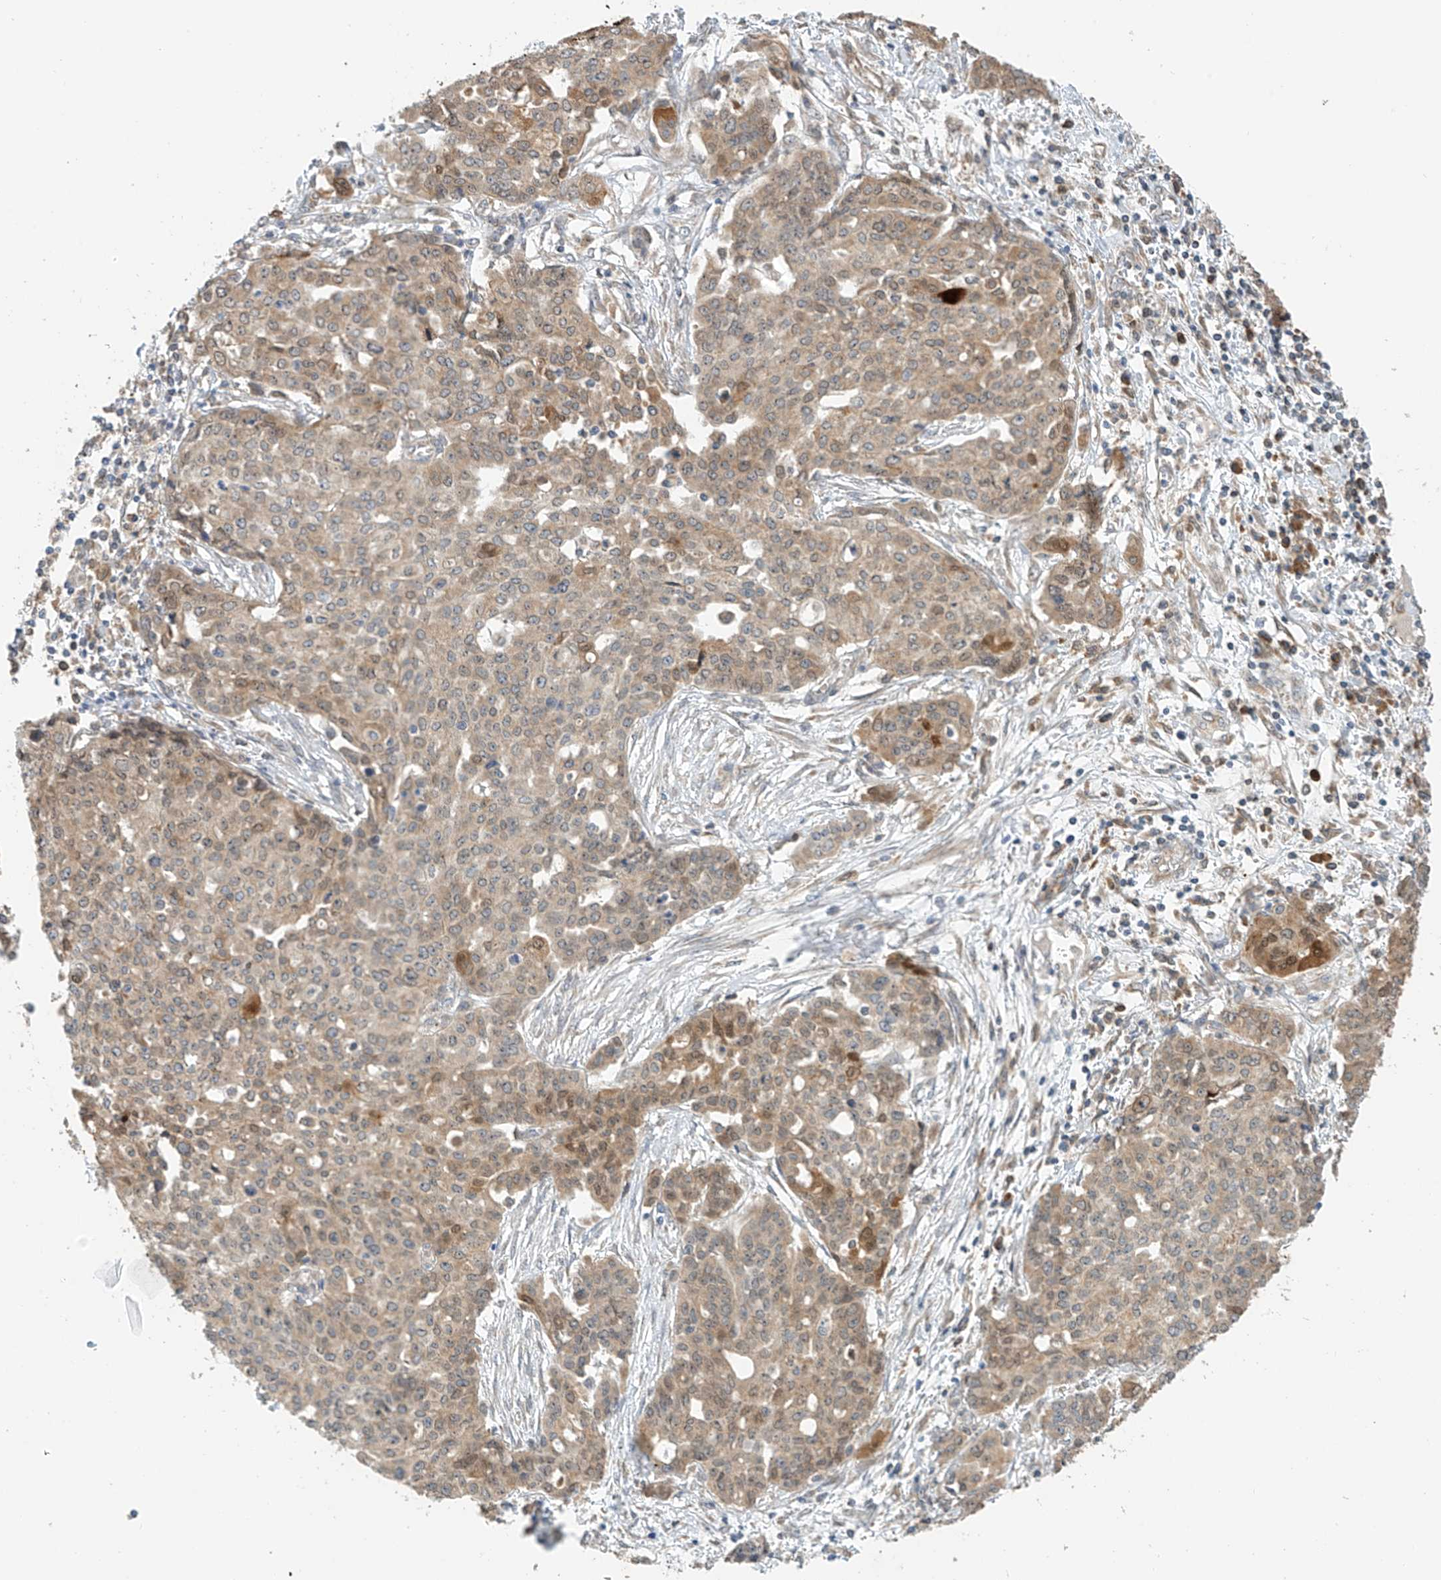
{"staining": {"intensity": "moderate", "quantity": "25%-75%", "location": "cytoplasmic/membranous"}, "tissue": "ovarian cancer", "cell_type": "Tumor cells", "image_type": "cancer", "snomed": [{"axis": "morphology", "description": "Cystadenocarcinoma, serous, NOS"}, {"axis": "topography", "description": "Soft tissue"}, {"axis": "topography", "description": "Ovary"}], "caption": "A micrograph of human ovarian cancer (serous cystadenocarcinoma) stained for a protein displays moderate cytoplasmic/membranous brown staining in tumor cells.", "gene": "PPA2", "patient": {"sex": "female", "age": 57}}